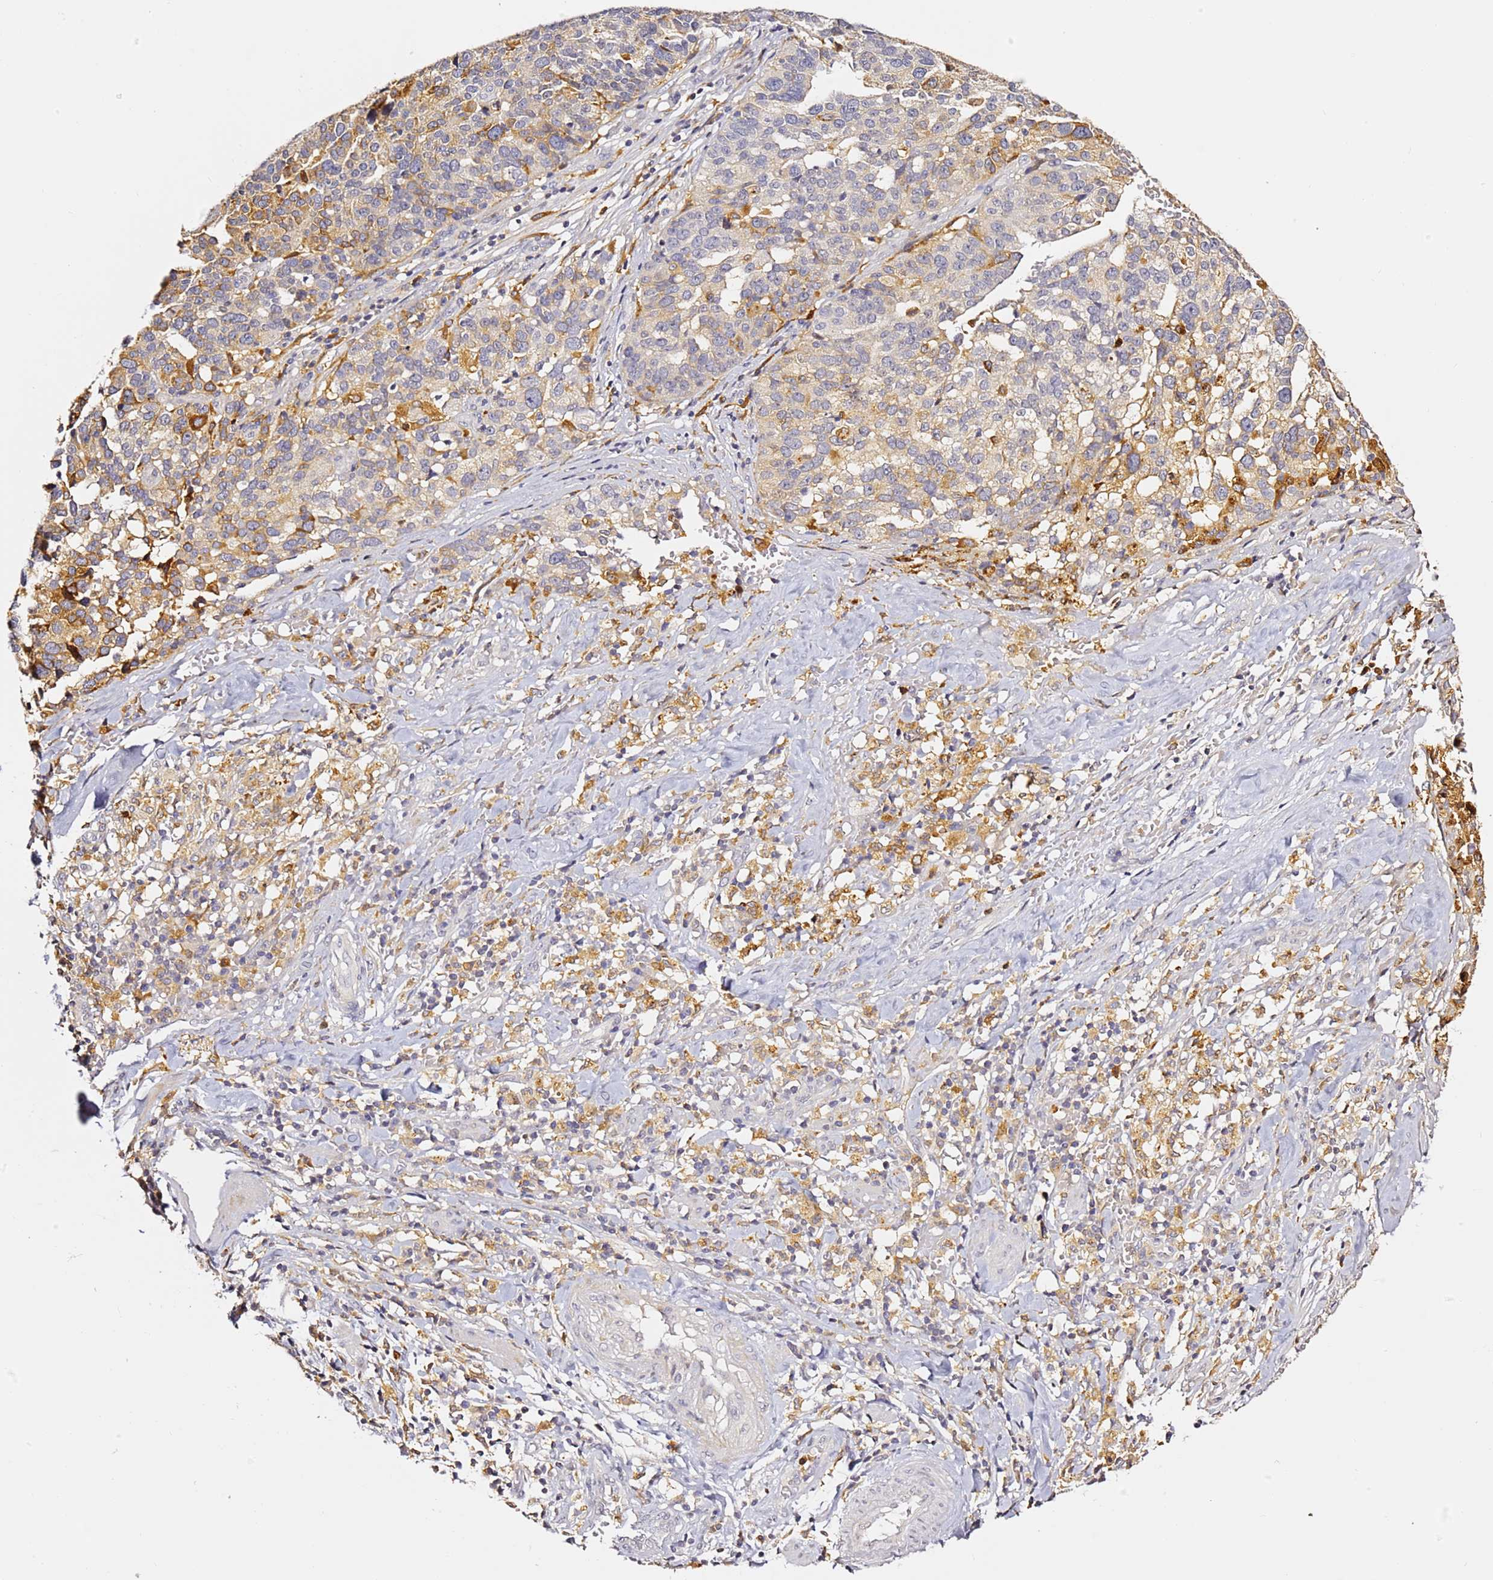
{"staining": {"intensity": "moderate", "quantity": "<25%", "location": "cytoplasmic/membranous"}, "tissue": "ovarian cancer", "cell_type": "Tumor cells", "image_type": "cancer", "snomed": [{"axis": "morphology", "description": "Cystadenocarcinoma, serous, NOS"}, {"axis": "topography", "description": "Ovary"}], "caption": "A brown stain shows moderate cytoplasmic/membranous expression of a protein in ovarian serous cystadenocarcinoma tumor cells.", "gene": "IL4I1", "patient": {"sex": "female", "age": 59}}